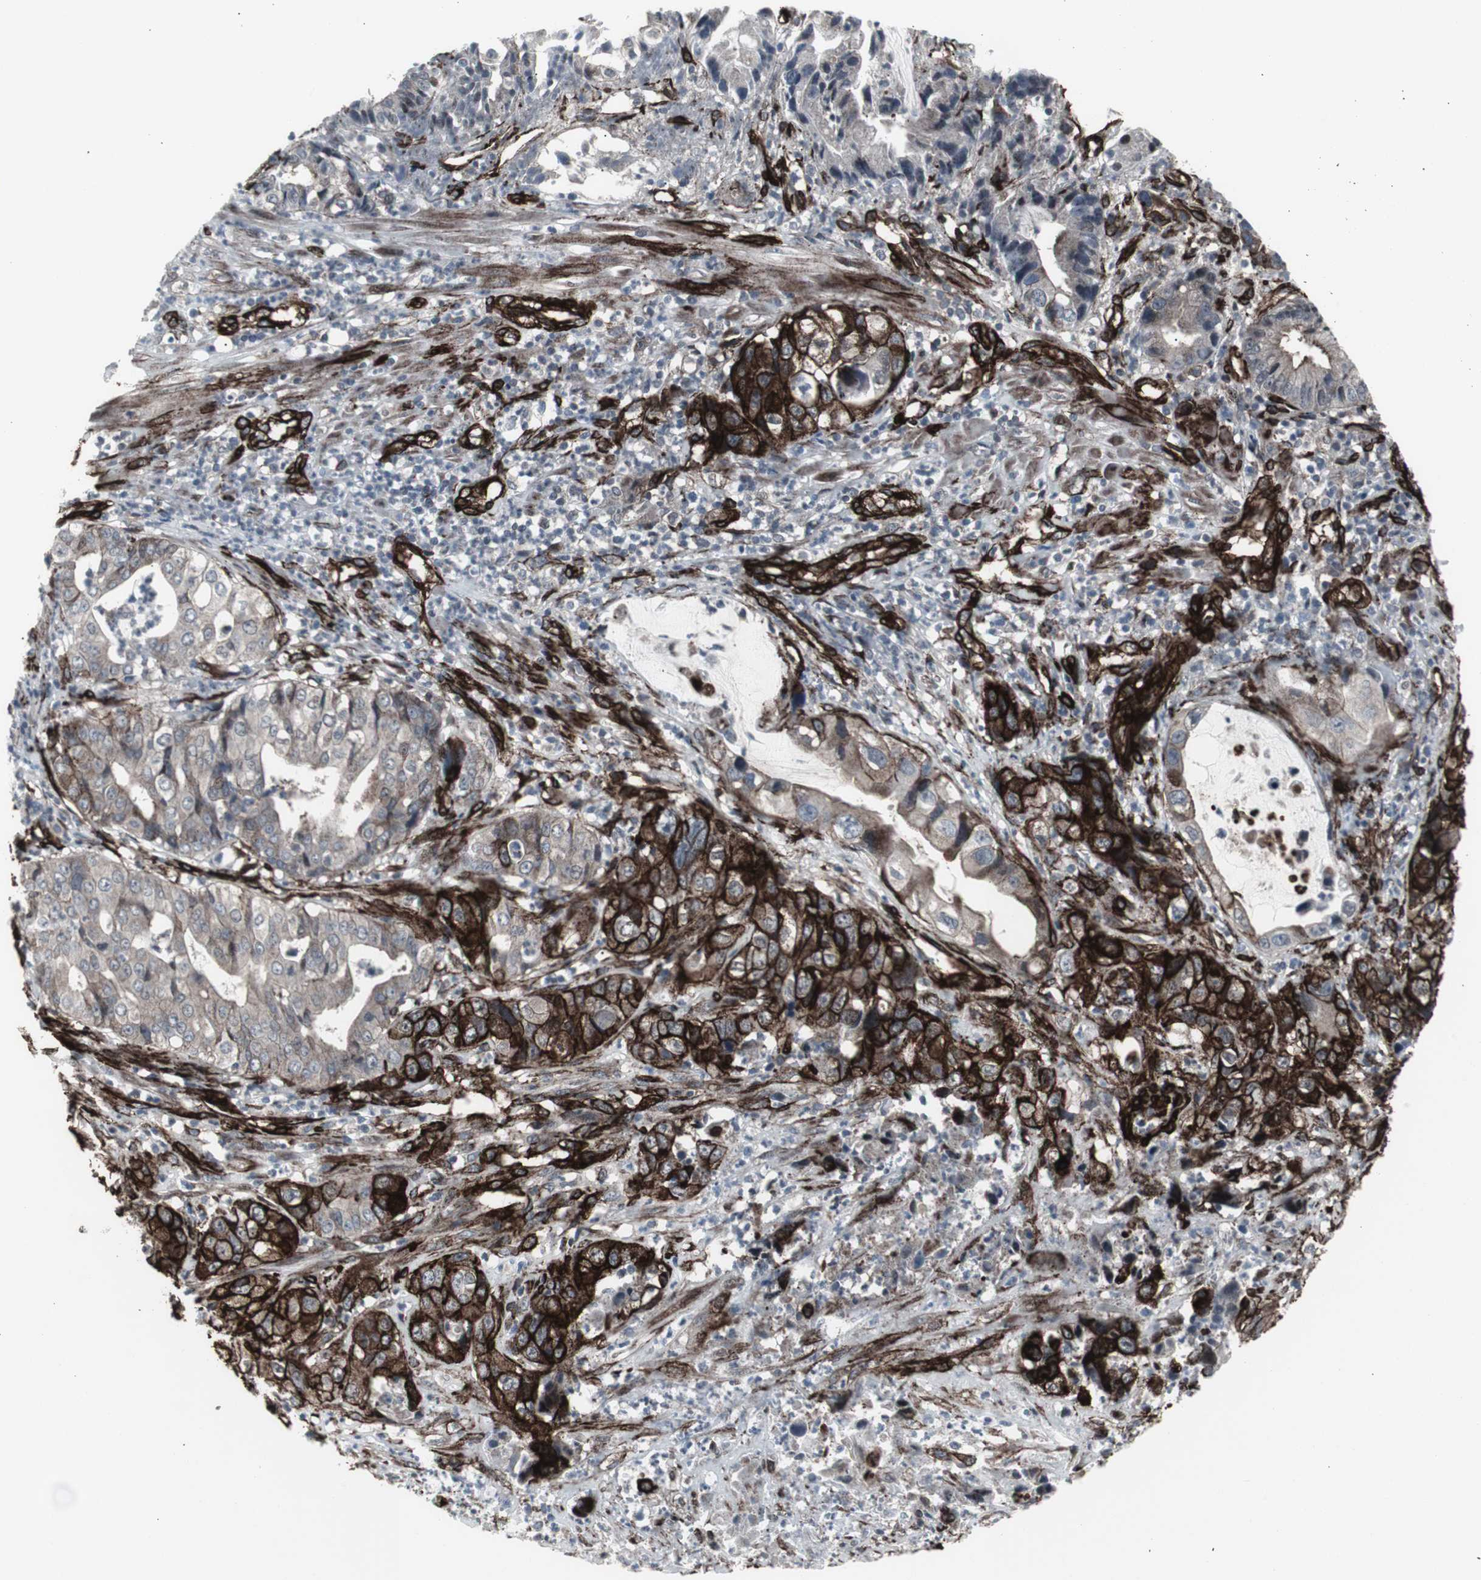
{"staining": {"intensity": "strong", "quantity": "25%-75%", "location": "cytoplasmic/membranous"}, "tissue": "liver cancer", "cell_type": "Tumor cells", "image_type": "cancer", "snomed": [{"axis": "morphology", "description": "Cholangiocarcinoma"}, {"axis": "topography", "description": "Liver"}], "caption": "Liver cholangiocarcinoma stained with DAB (3,3'-diaminobenzidine) immunohistochemistry displays high levels of strong cytoplasmic/membranous positivity in approximately 25%-75% of tumor cells. The protein of interest is stained brown, and the nuclei are stained in blue (DAB IHC with brightfield microscopy, high magnification).", "gene": "PDGFA", "patient": {"sex": "female", "age": 61}}